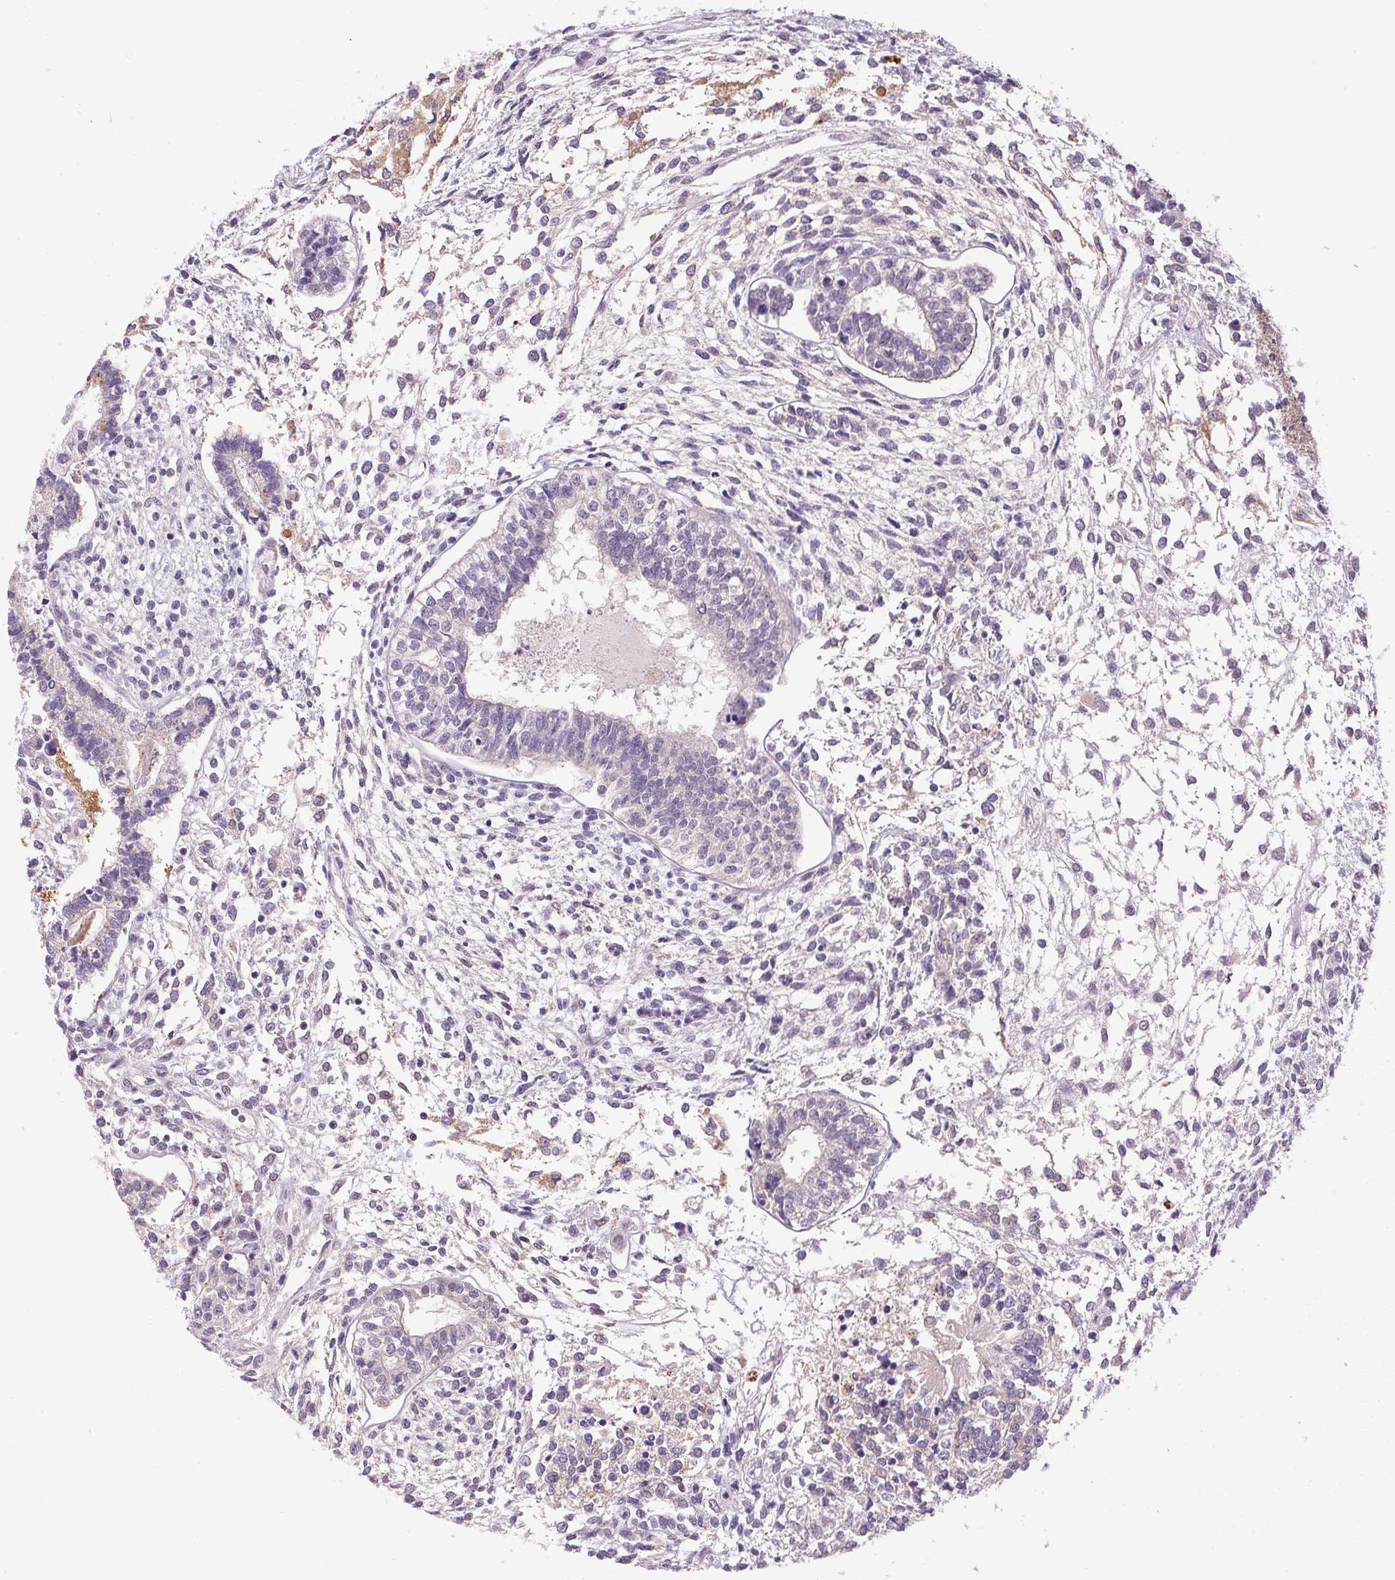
{"staining": {"intensity": "weak", "quantity": "<25%", "location": "cytoplasmic/membranous"}, "tissue": "testis cancer", "cell_type": "Tumor cells", "image_type": "cancer", "snomed": [{"axis": "morphology", "description": "Carcinoma, Embryonal, NOS"}, {"axis": "topography", "description": "Testis"}], "caption": "Image shows no protein staining in tumor cells of testis cancer (embryonal carcinoma) tissue. Brightfield microscopy of immunohistochemistry stained with DAB (brown) and hematoxylin (blue), captured at high magnification.", "gene": "ADH5", "patient": {"sex": "male", "age": 37}}